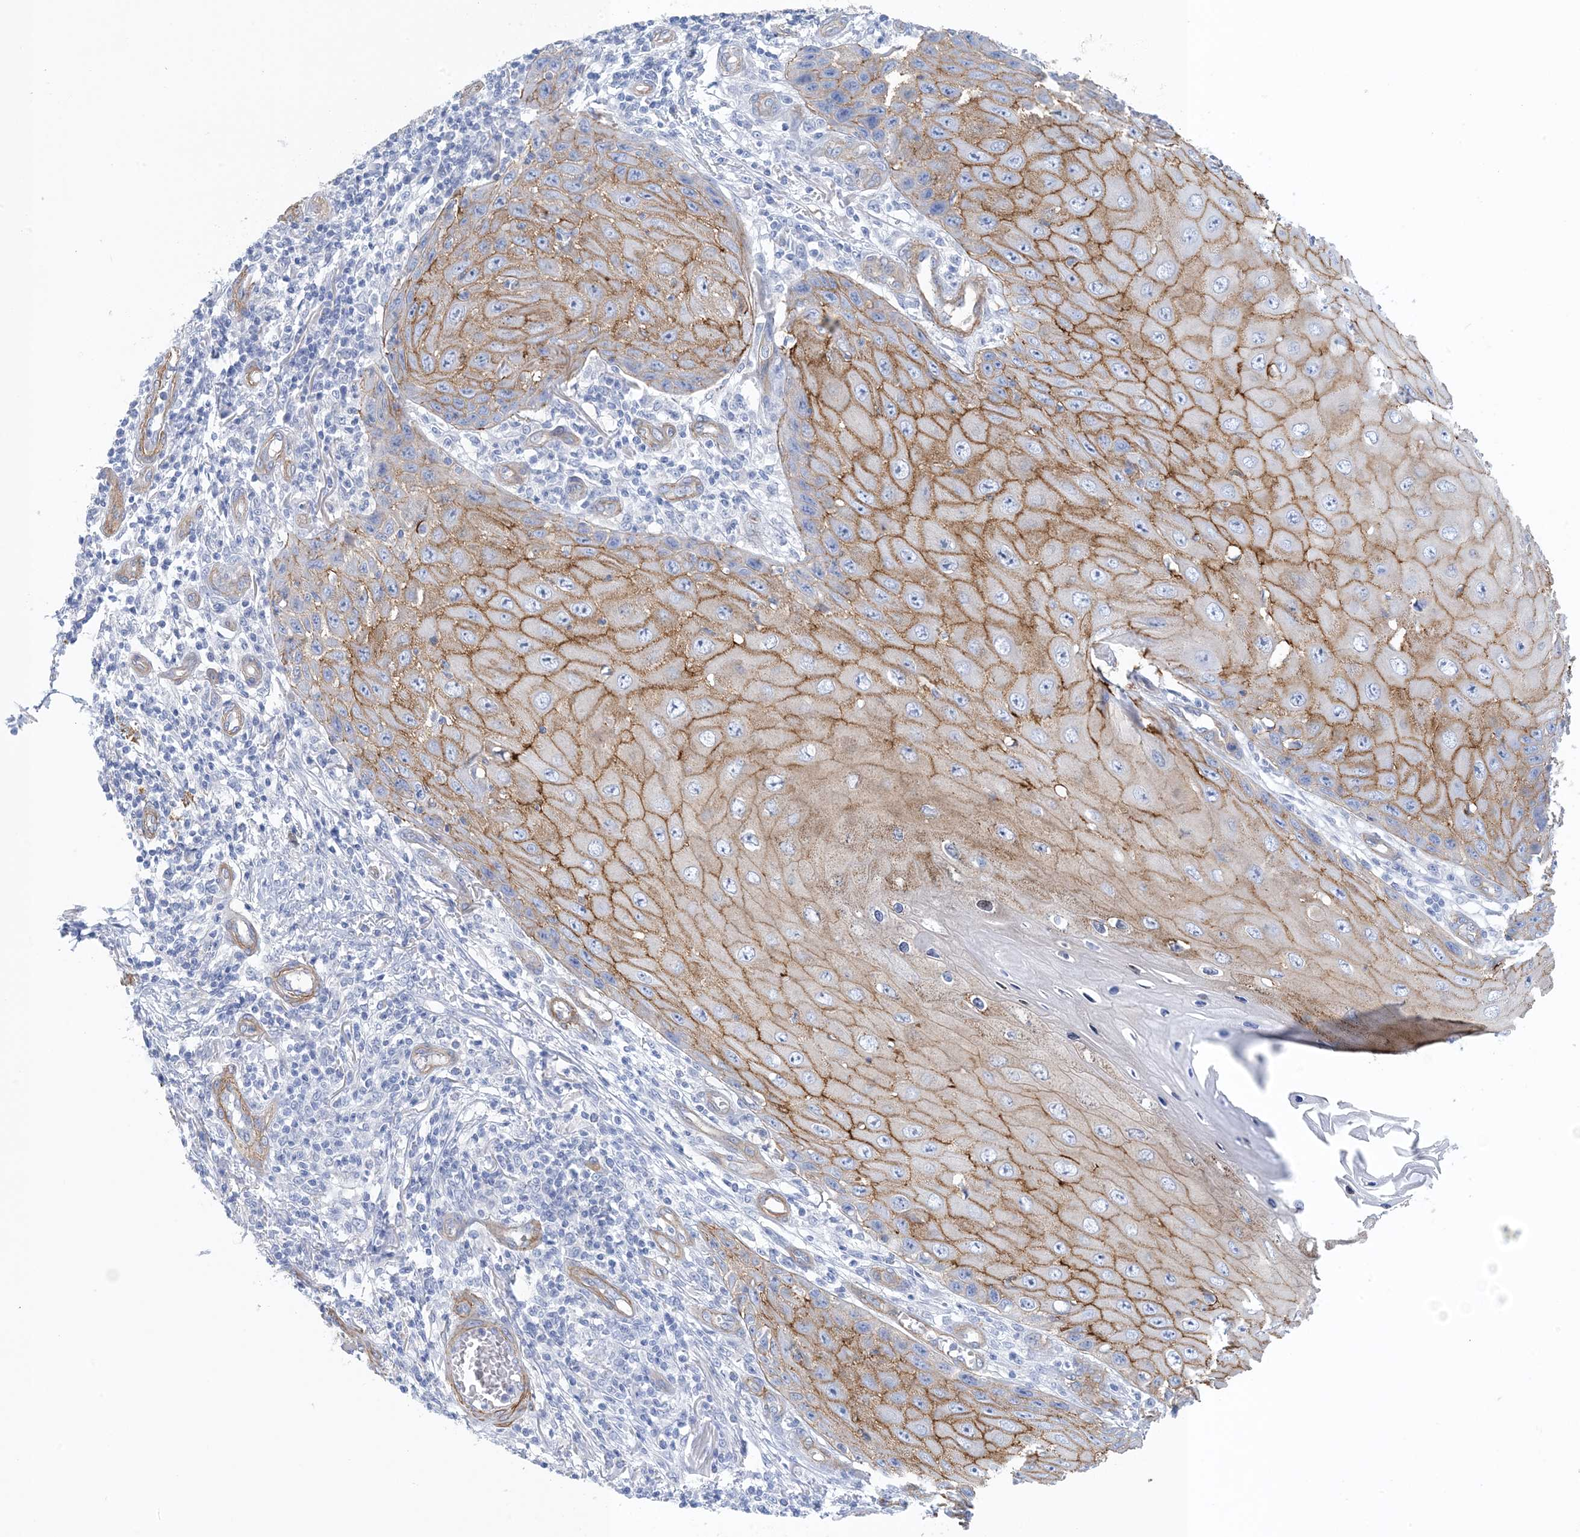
{"staining": {"intensity": "moderate", "quantity": "25%-75%", "location": "cytoplasmic/membranous"}, "tissue": "skin cancer", "cell_type": "Tumor cells", "image_type": "cancer", "snomed": [{"axis": "morphology", "description": "Squamous cell carcinoma, NOS"}, {"axis": "topography", "description": "Skin"}], "caption": "Immunohistochemistry photomicrograph of human skin squamous cell carcinoma stained for a protein (brown), which displays medium levels of moderate cytoplasmic/membranous positivity in approximately 25%-75% of tumor cells.", "gene": "SHANK1", "patient": {"sex": "female", "age": 73}}